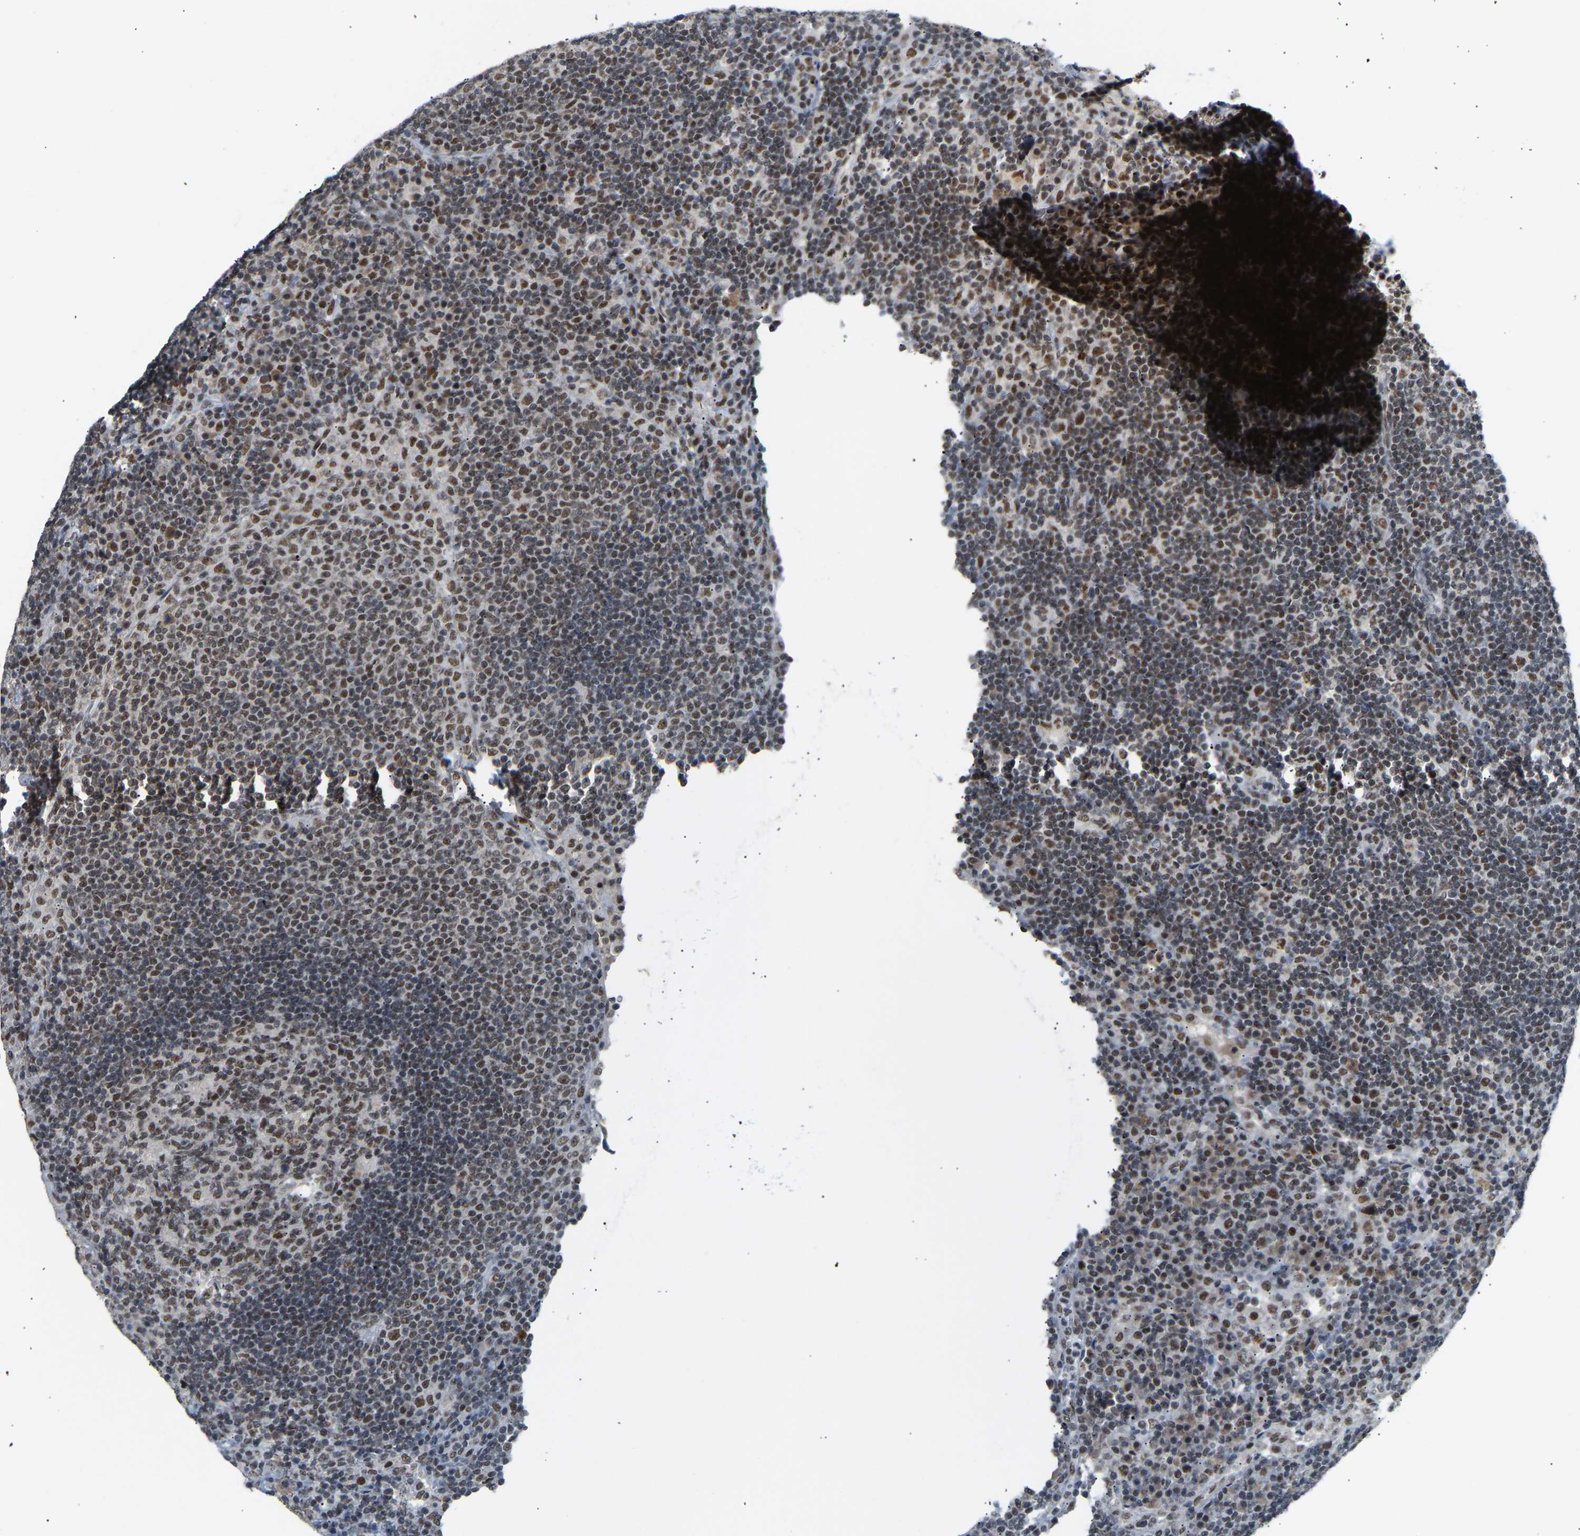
{"staining": {"intensity": "weak", "quantity": "25%-75%", "location": "nuclear"}, "tissue": "lymph node", "cell_type": "Germinal center cells", "image_type": "normal", "snomed": [{"axis": "morphology", "description": "Normal tissue, NOS"}, {"axis": "topography", "description": "Lymph node"}], "caption": "Immunohistochemistry (IHC) (DAB (3,3'-diaminobenzidine)) staining of normal lymph node demonstrates weak nuclear protein staining in approximately 25%-75% of germinal center cells. The staining was performed using DAB (3,3'-diaminobenzidine) to visualize the protein expression in brown, while the nuclei were stained in blue with hematoxylin (Magnification: 20x).", "gene": "RBM15", "patient": {"sex": "female", "age": 53}}